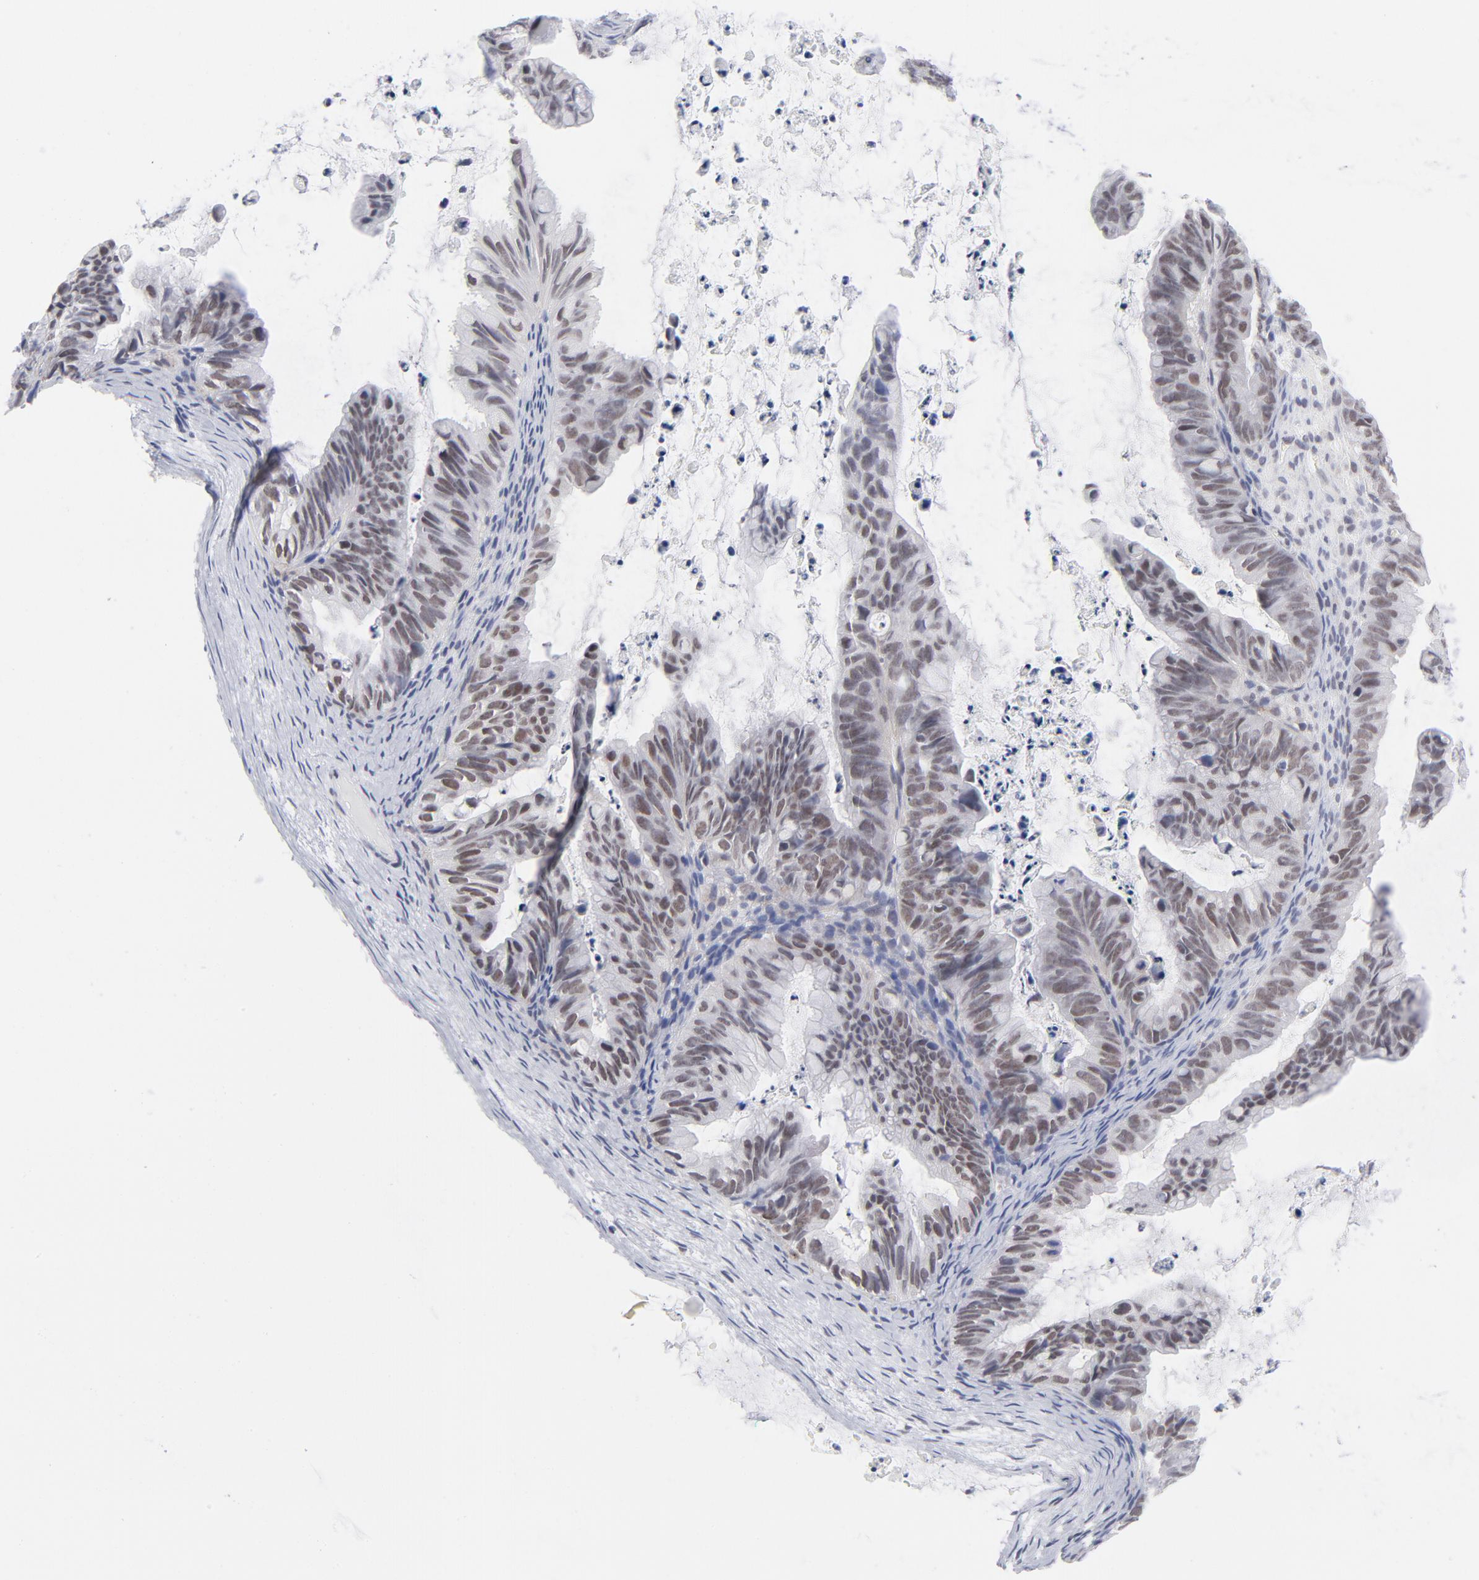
{"staining": {"intensity": "weak", "quantity": ">75%", "location": "nuclear"}, "tissue": "ovarian cancer", "cell_type": "Tumor cells", "image_type": "cancer", "snomed": [{"axis": "morphology", "description": "Cystadenocarcinoma, mucinous, NOS"}, {"axis": "topography", "description": "Ovary"}], "caption": "Brown immunohistochemical staining in human ovarian mucinous cystadenocarcinoma exhibits weak nuclear positivity in approximately >75% of tumor cells.", "gene": "BAP1", "patient": {"sex": "female", "age": 36}}